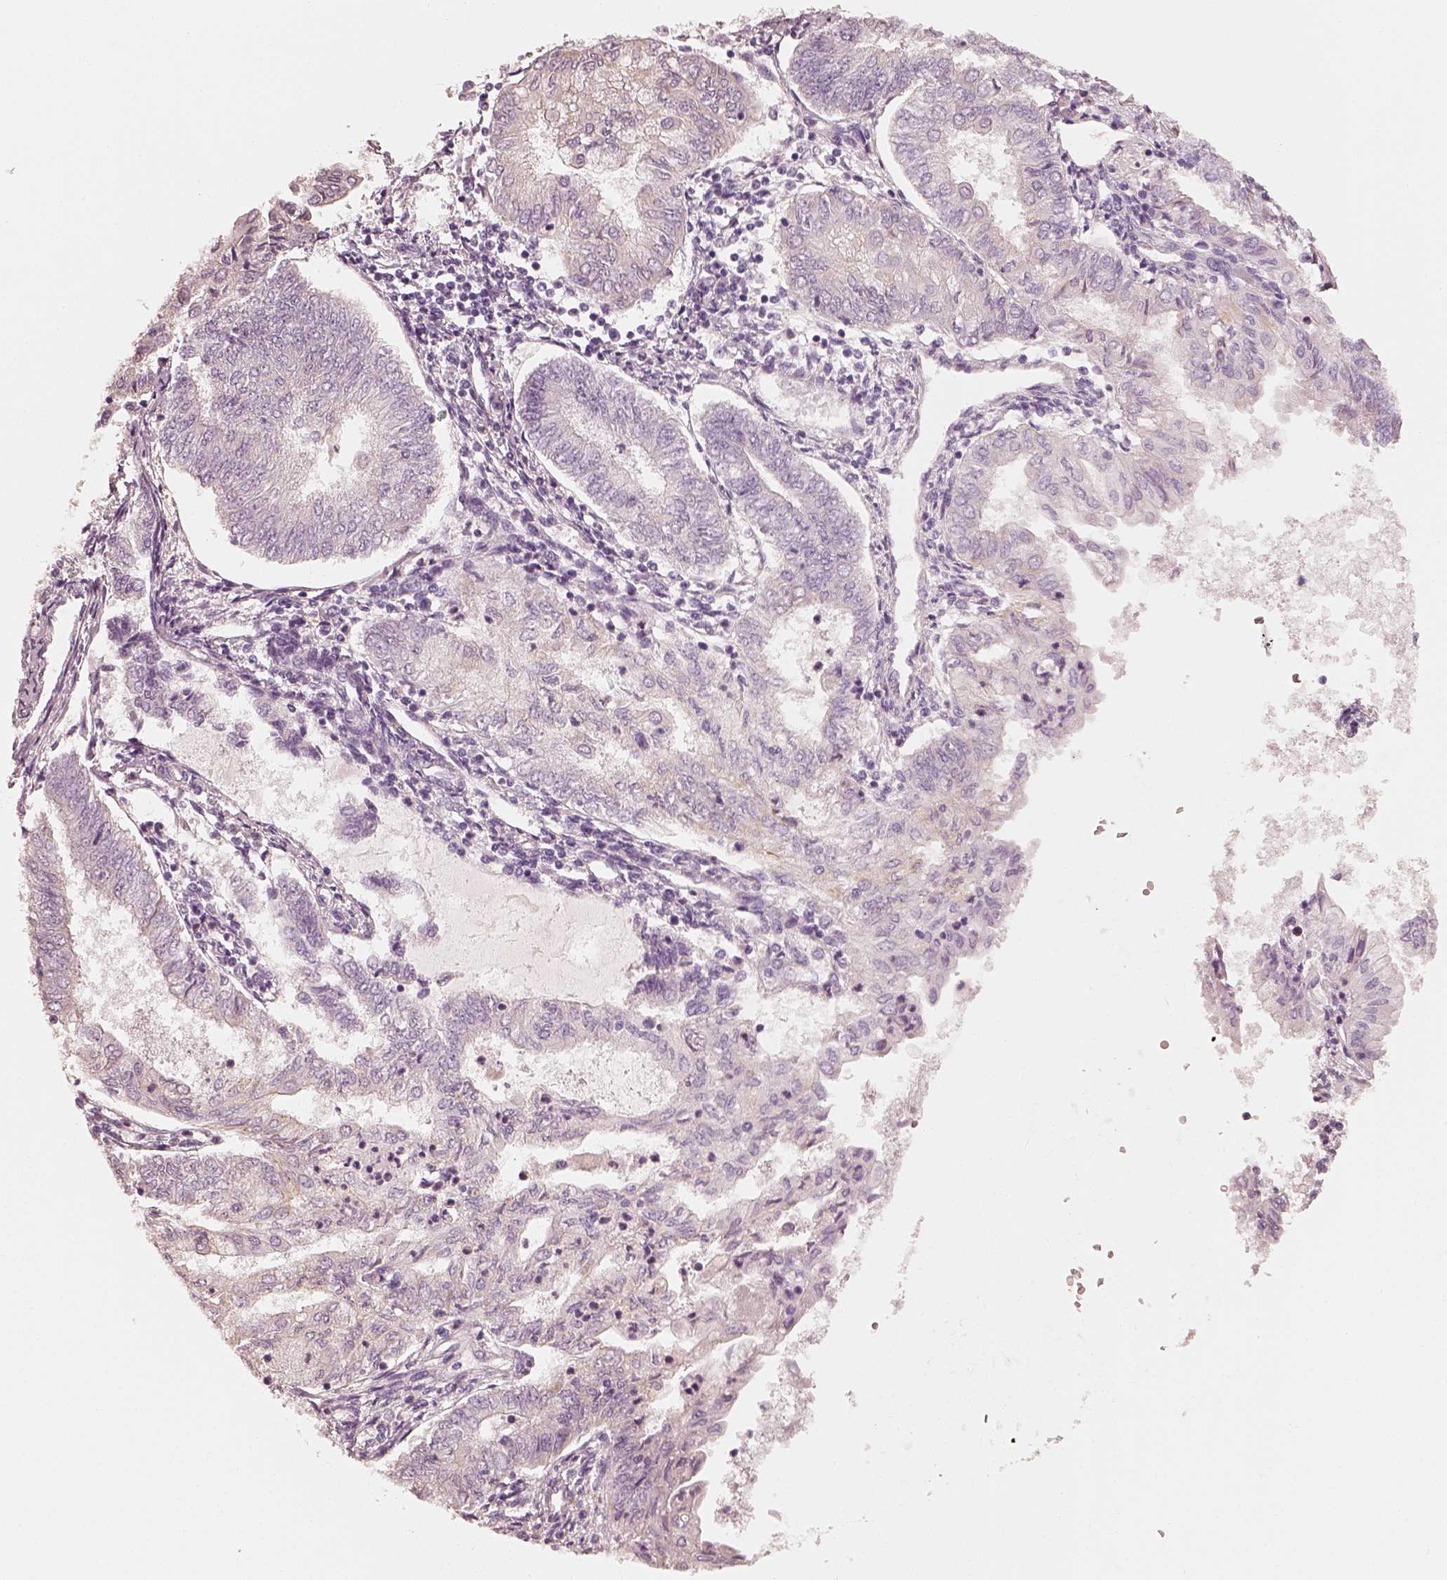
{"staining": {"intensity": "negative", "quantity": "none", "location": "none"}, "tissue": "endometrial cancer", "cell_type": "Tumor cells", "image_type": "cancer", "snomed": [{"axis": "morphology", "description": "Adenocarcinoma, NOS"}, {"axis": "topography", "description": "Endometrium"}], "caption": "This is a image of immunohistochemistry staining of endometrial cancer, which shows no expression in tumor cells.", "gene": "RS1", "patient": {"sex": "female", "age": 68}}